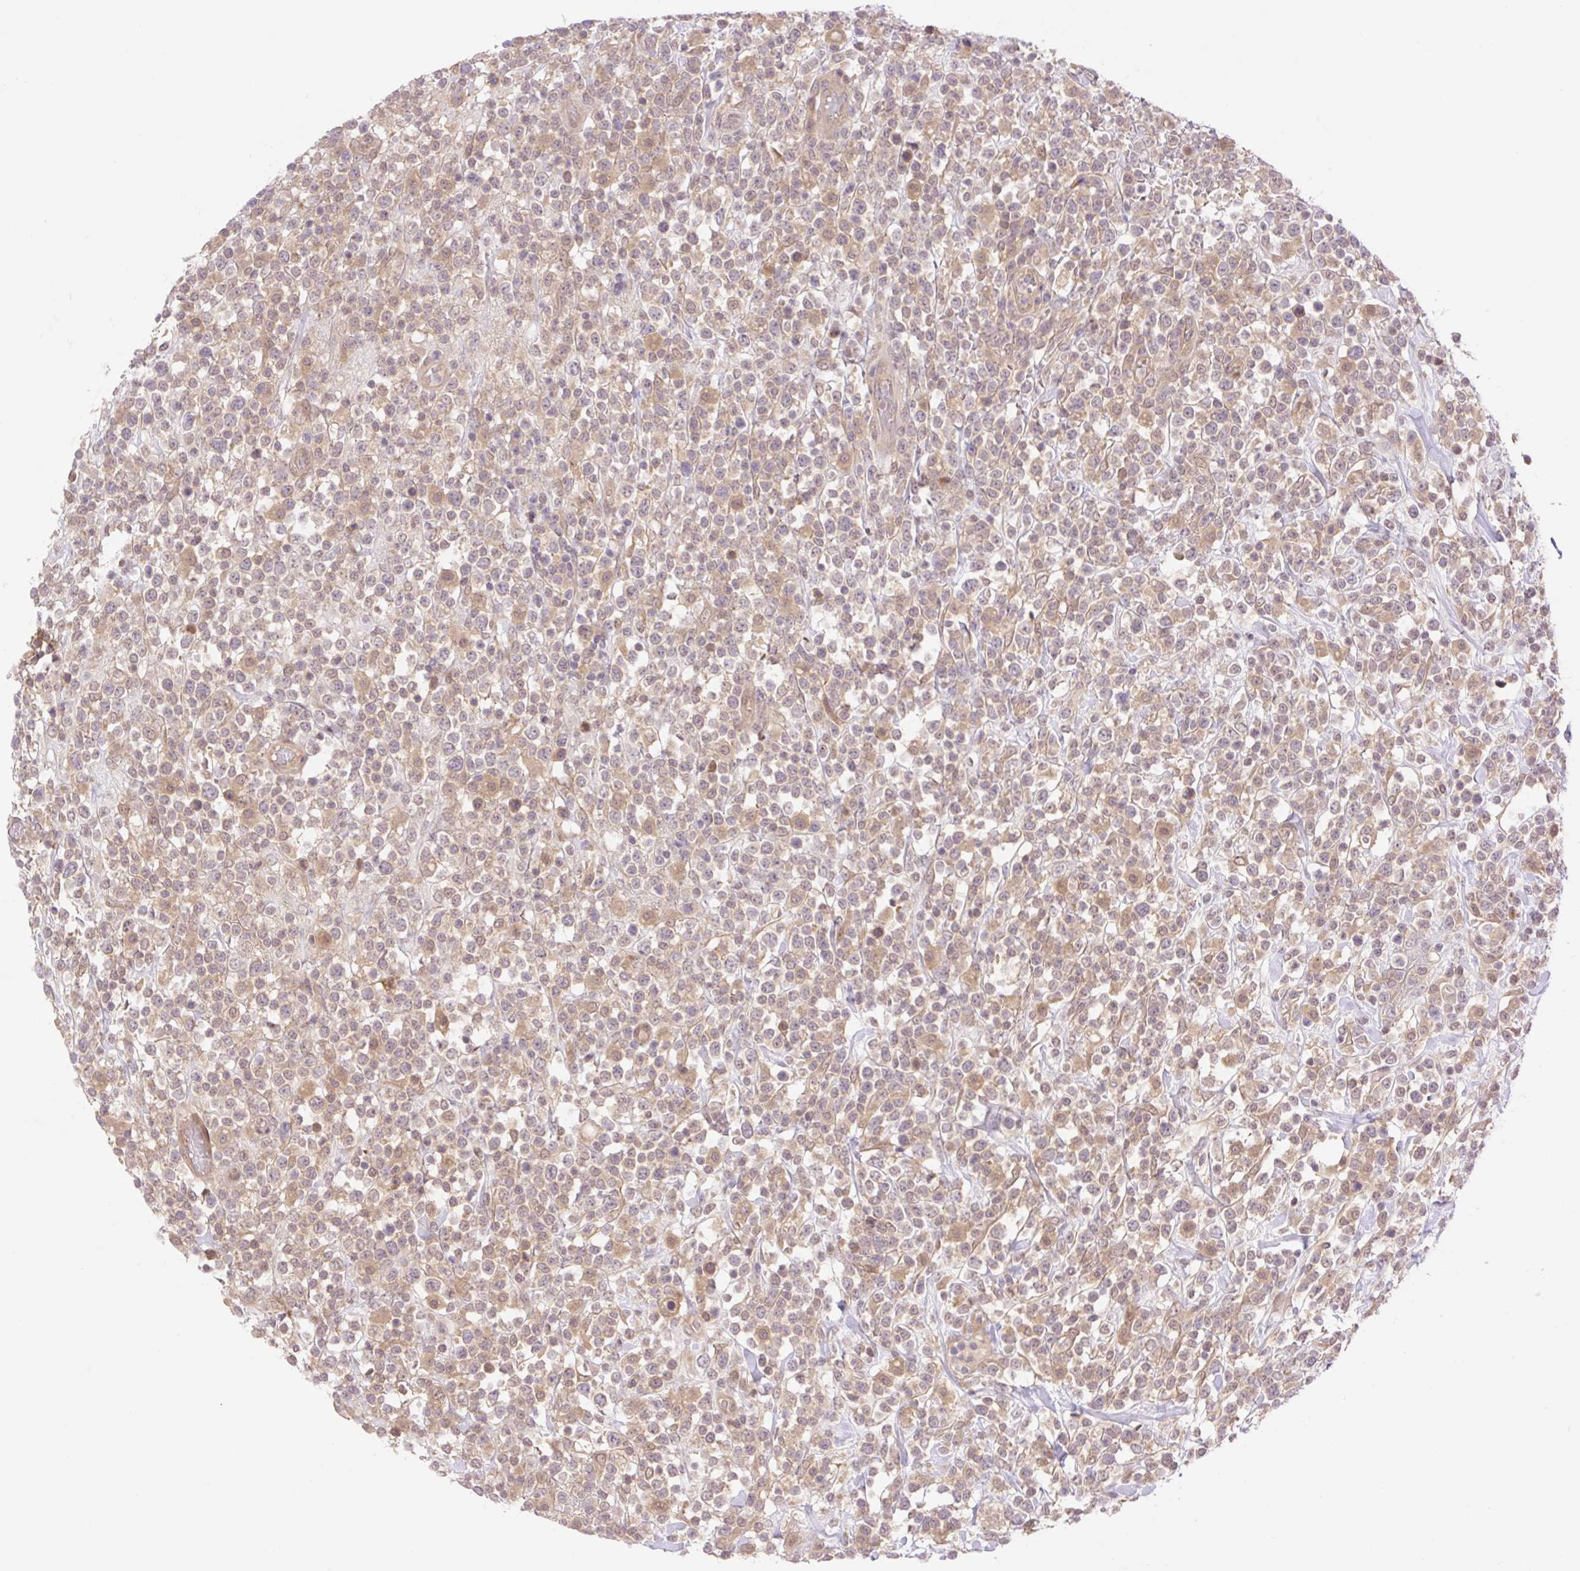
{"staining": {"intensity": "weak", "quantity": ">75%", "location": "cytoplasmic/membranous,nuclear"}, "tissue": "lymphoma", "cell_type": "Tumor cells", "image_type": "cancer", "snomed": [{"axis": "morphology", "description": "Malignant lymphoma, non-Hodgkin's type, High grade"}, {"axis": "topography", "description": "Colon"}], "caption": "Protein staining of lymphoma tissue exhibits weak cytoplasmic/membranous and nuclear expression in approximately >75% of tumor cells.", "gene": "VPS25", "patient": {"sex": "female", "age": 53}}